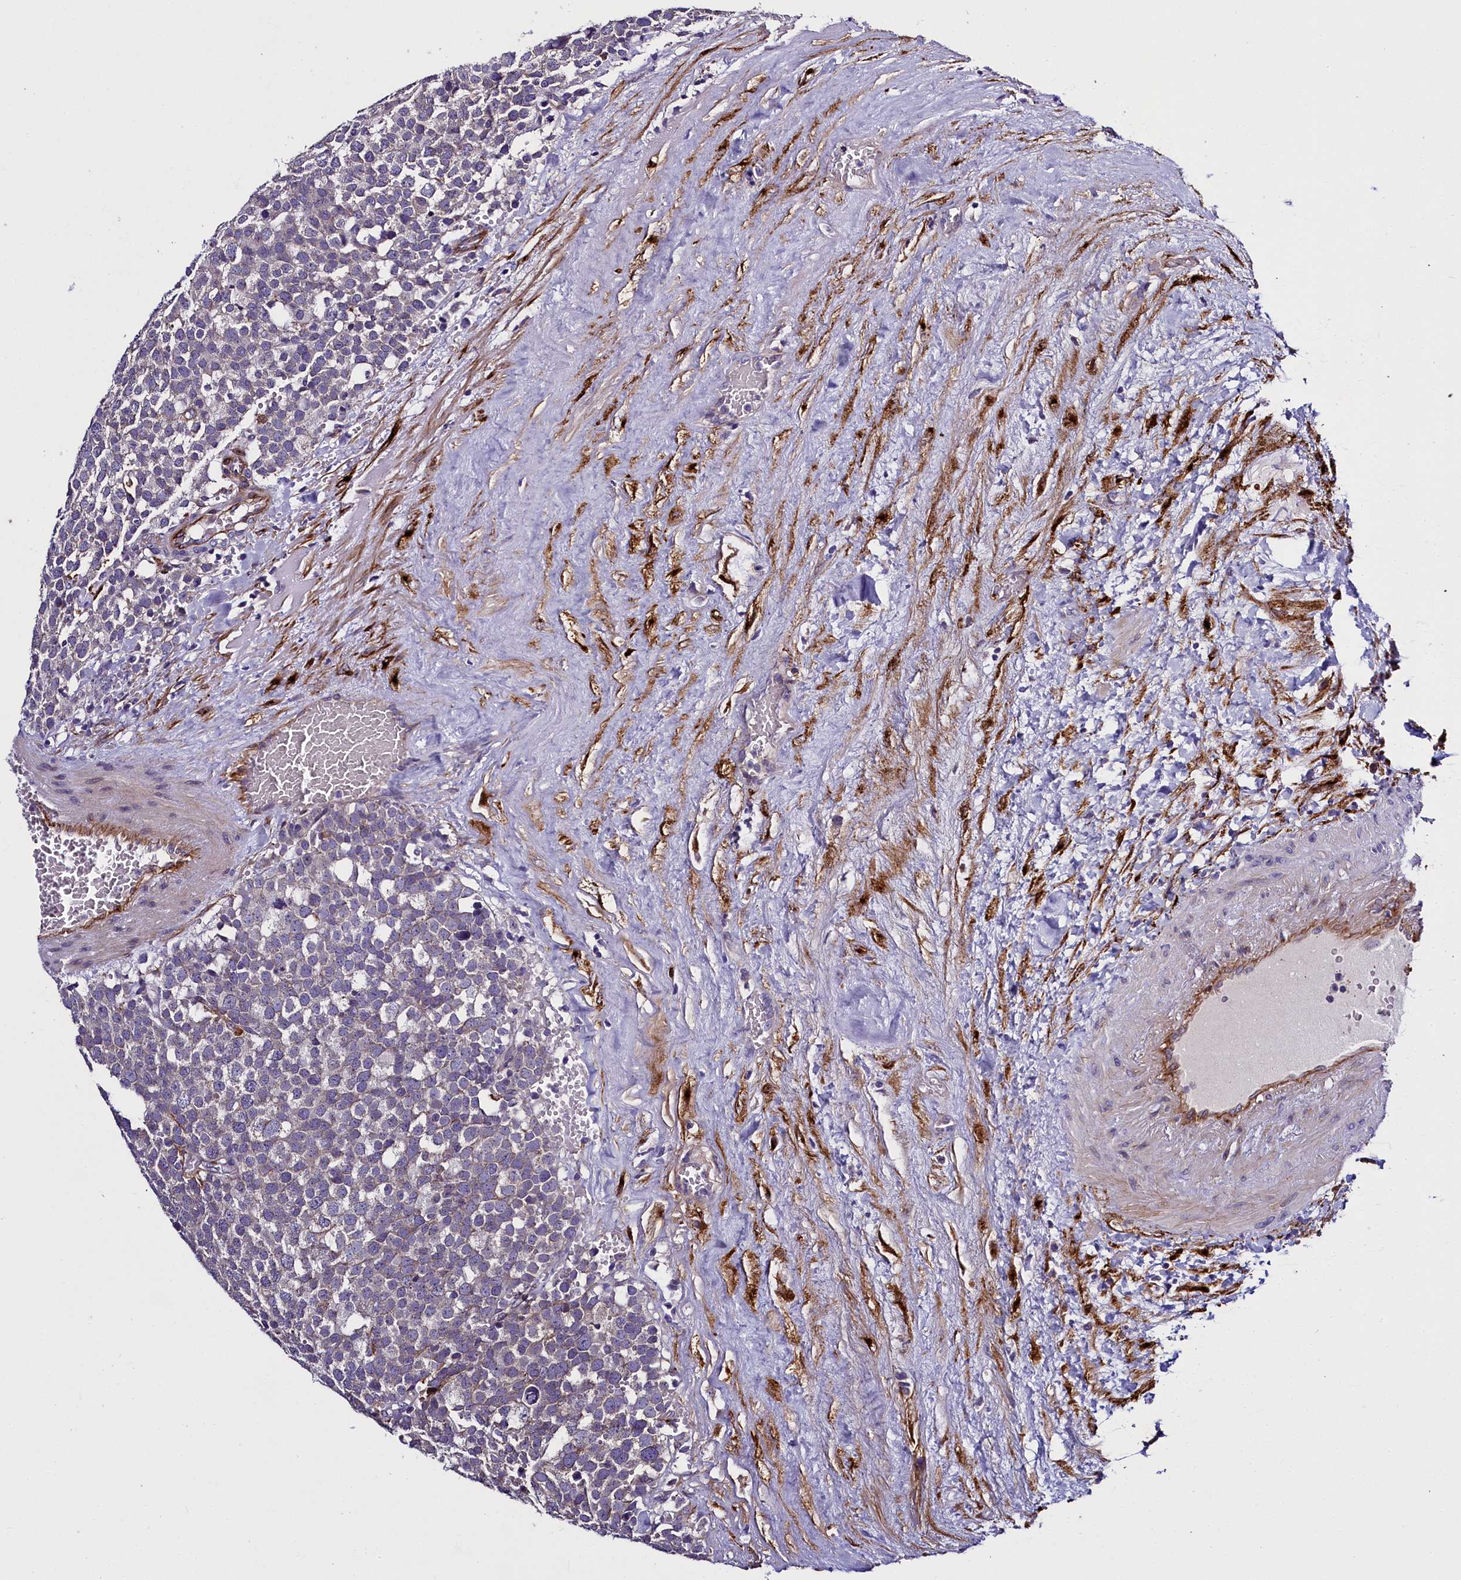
{"staining": {"intensity": "negative", "quantity": "none", "location": "none"}, "tissue": "testis cancer", "cell_type": "Tumor cells", "image_type": "cancer", "snomed": [{"axis": "morphology", "description": "Seminoma, NOS"}, {"axis": "topography", "description": "Testis"}], "caption": "DAB (3,3'-diaminobenzidine) immunohistochemical staining of human seminoma (testis) exhibits no significant staining in tumor cells.", "gene": "MRC2", "patient": {"sex": "male", "age": 71}}